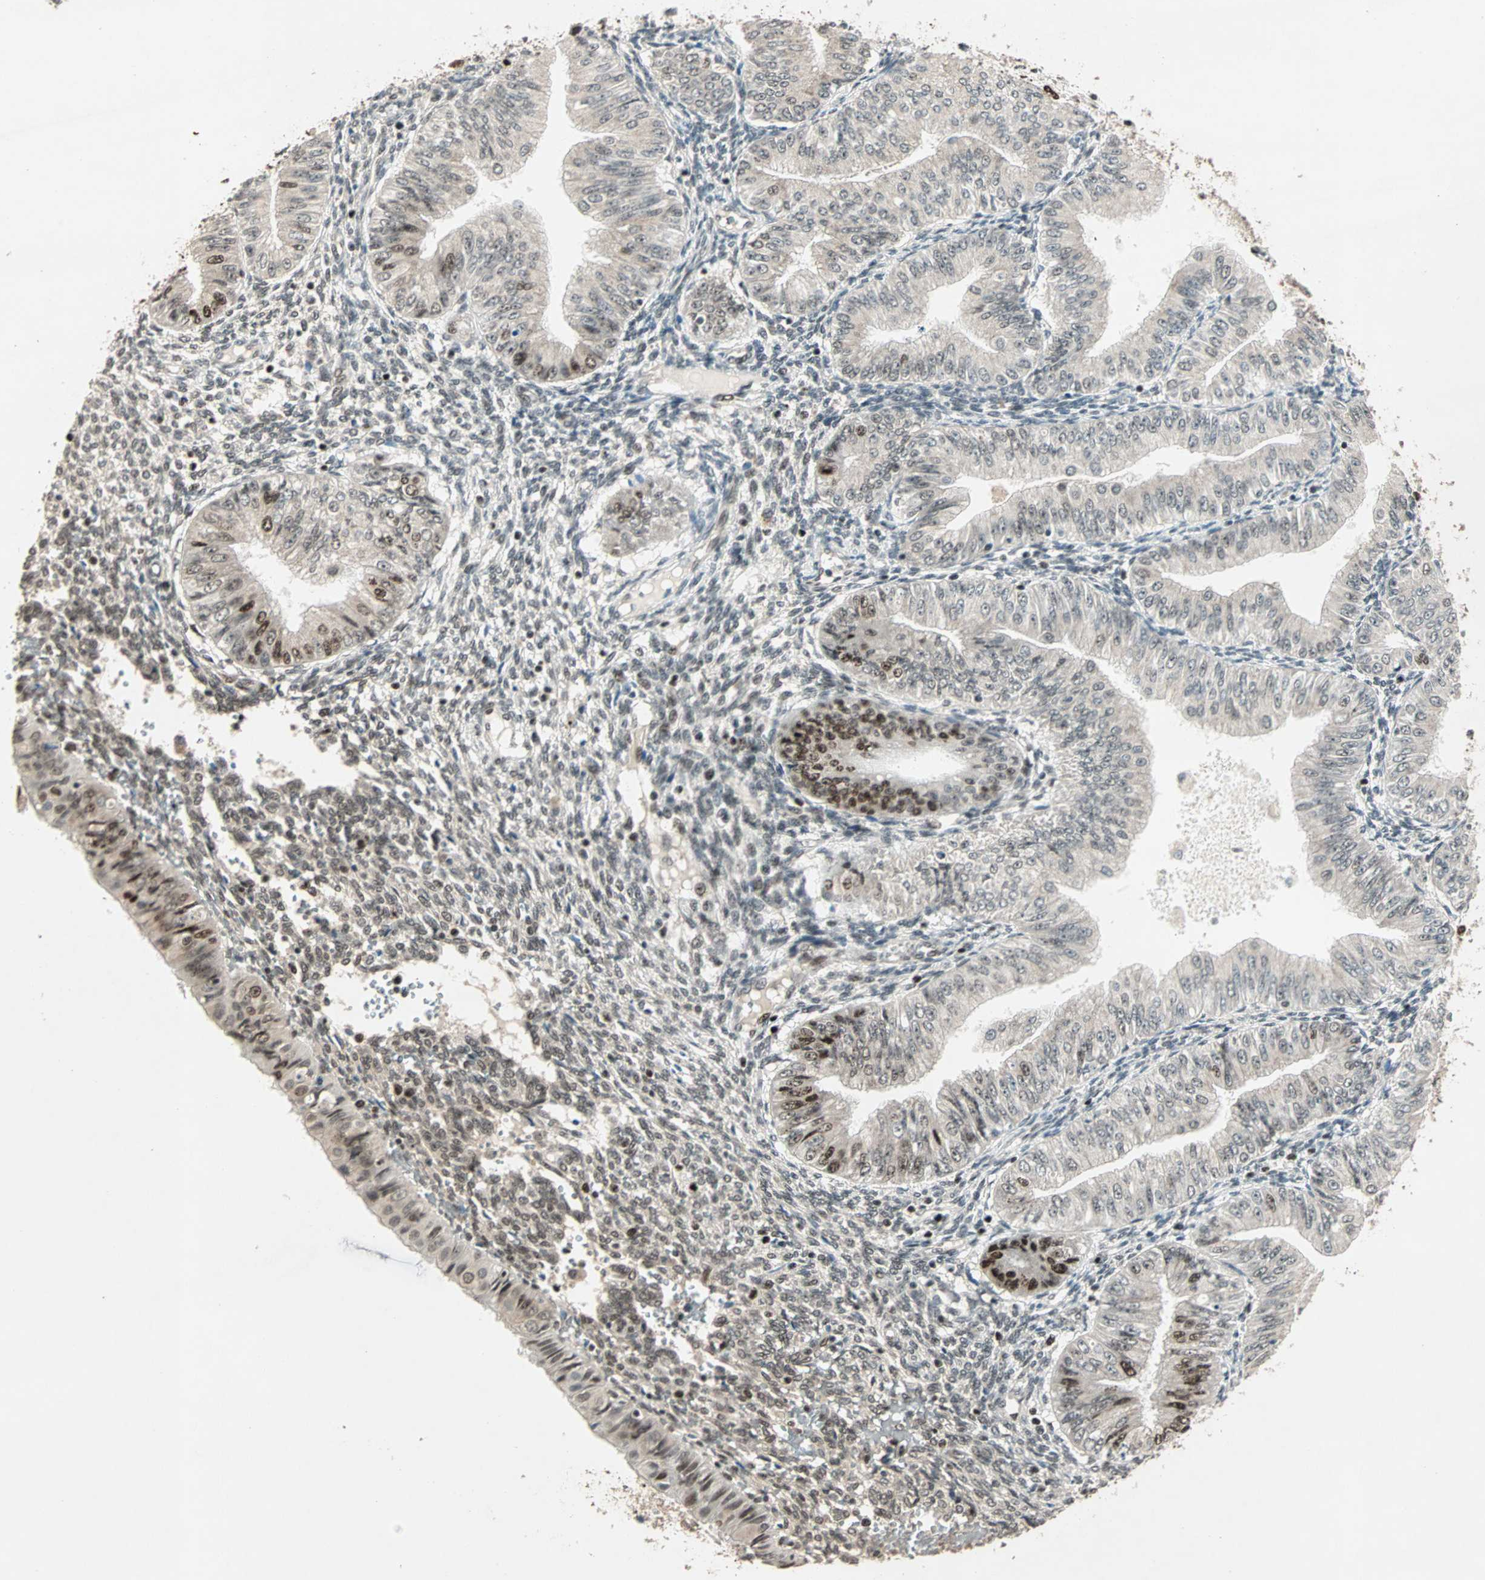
{"staining": {"intensity": "strong", "quantity": "<25%", "location": "nuclear"}, "tissue": "endometrial cancer", "cell_type": "Tumor cells", "image_type": "cancer", "snomed": [{"axis": "morphology", "description": "Normal tissue, NOS"}, {"axis": "morphology", "description": "Adenocarcinoma, NOS"}, {"axis": "topography", "description": "Endometrium"}], "caption": "The micrograph demonstrates staining of endometrial adenocarcinoma, revealing strong nuclear protein expression (brown color) within tumor cells.", "gene": "MDC1", "patient": {"sex": "female", "age": 53}}